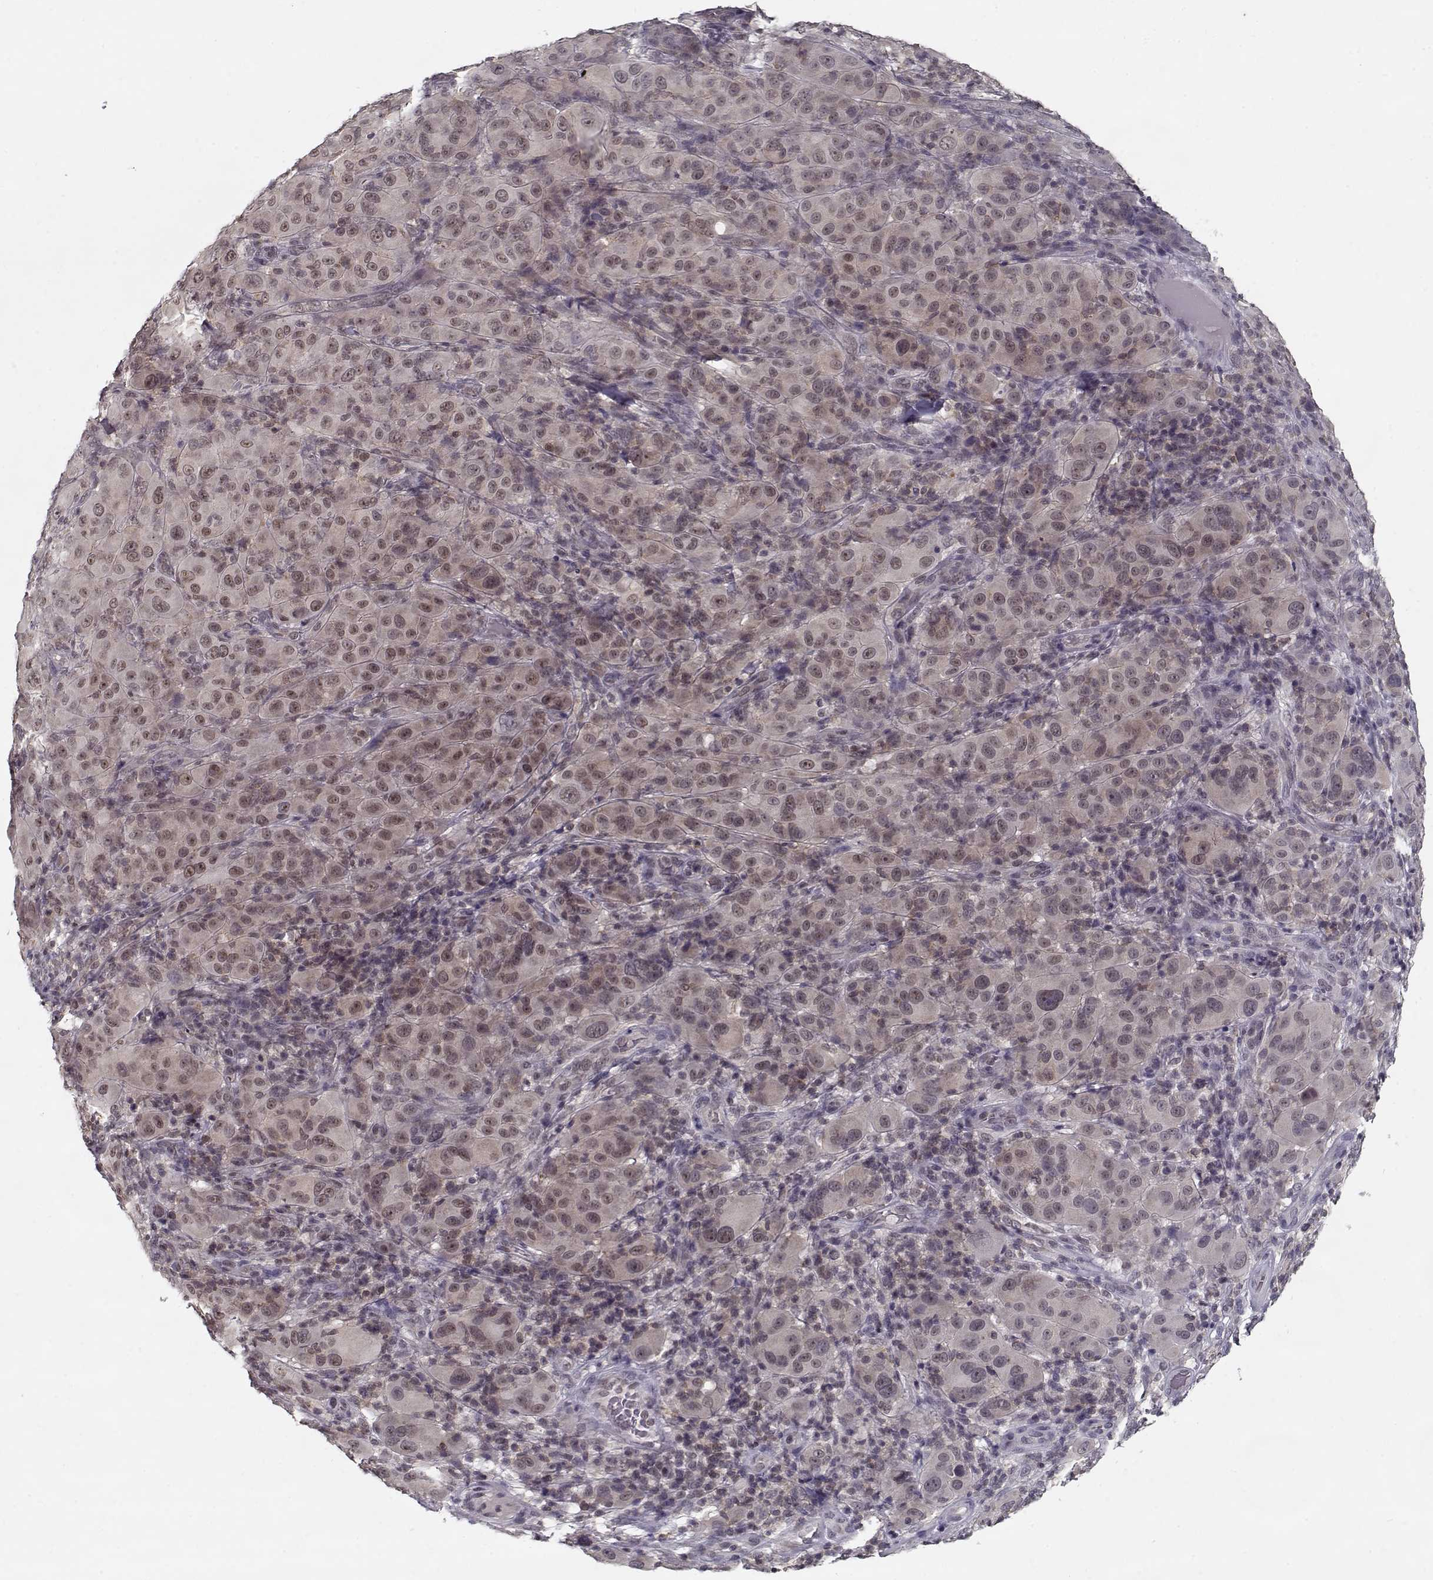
{"staining": {"intensity": "weak", "quantity": ">75%", "location": "nuclear"}, "tissue": "melanoma", "cell_type": "Tumor cells", "image_type": "cancer", "snomed": [{"axis": "morphology", "description": "Malignant melanoma, NOS"}, {"axis": "topography", "description": "Skin"}], "caption": "IHC staining of melanoma, which demonstrates low levels of weak nuclear staining in approximately >75% of tumor cells indicating weak nuclear protein expression. The staining was performed using DAB (3,3'-diaminobenzidine) (brown) for protein detection and nuclei were counterstained in hematoxylin (blue).", "gene": "TESPA1", "patient": {"sex": "female", "age": 87}}